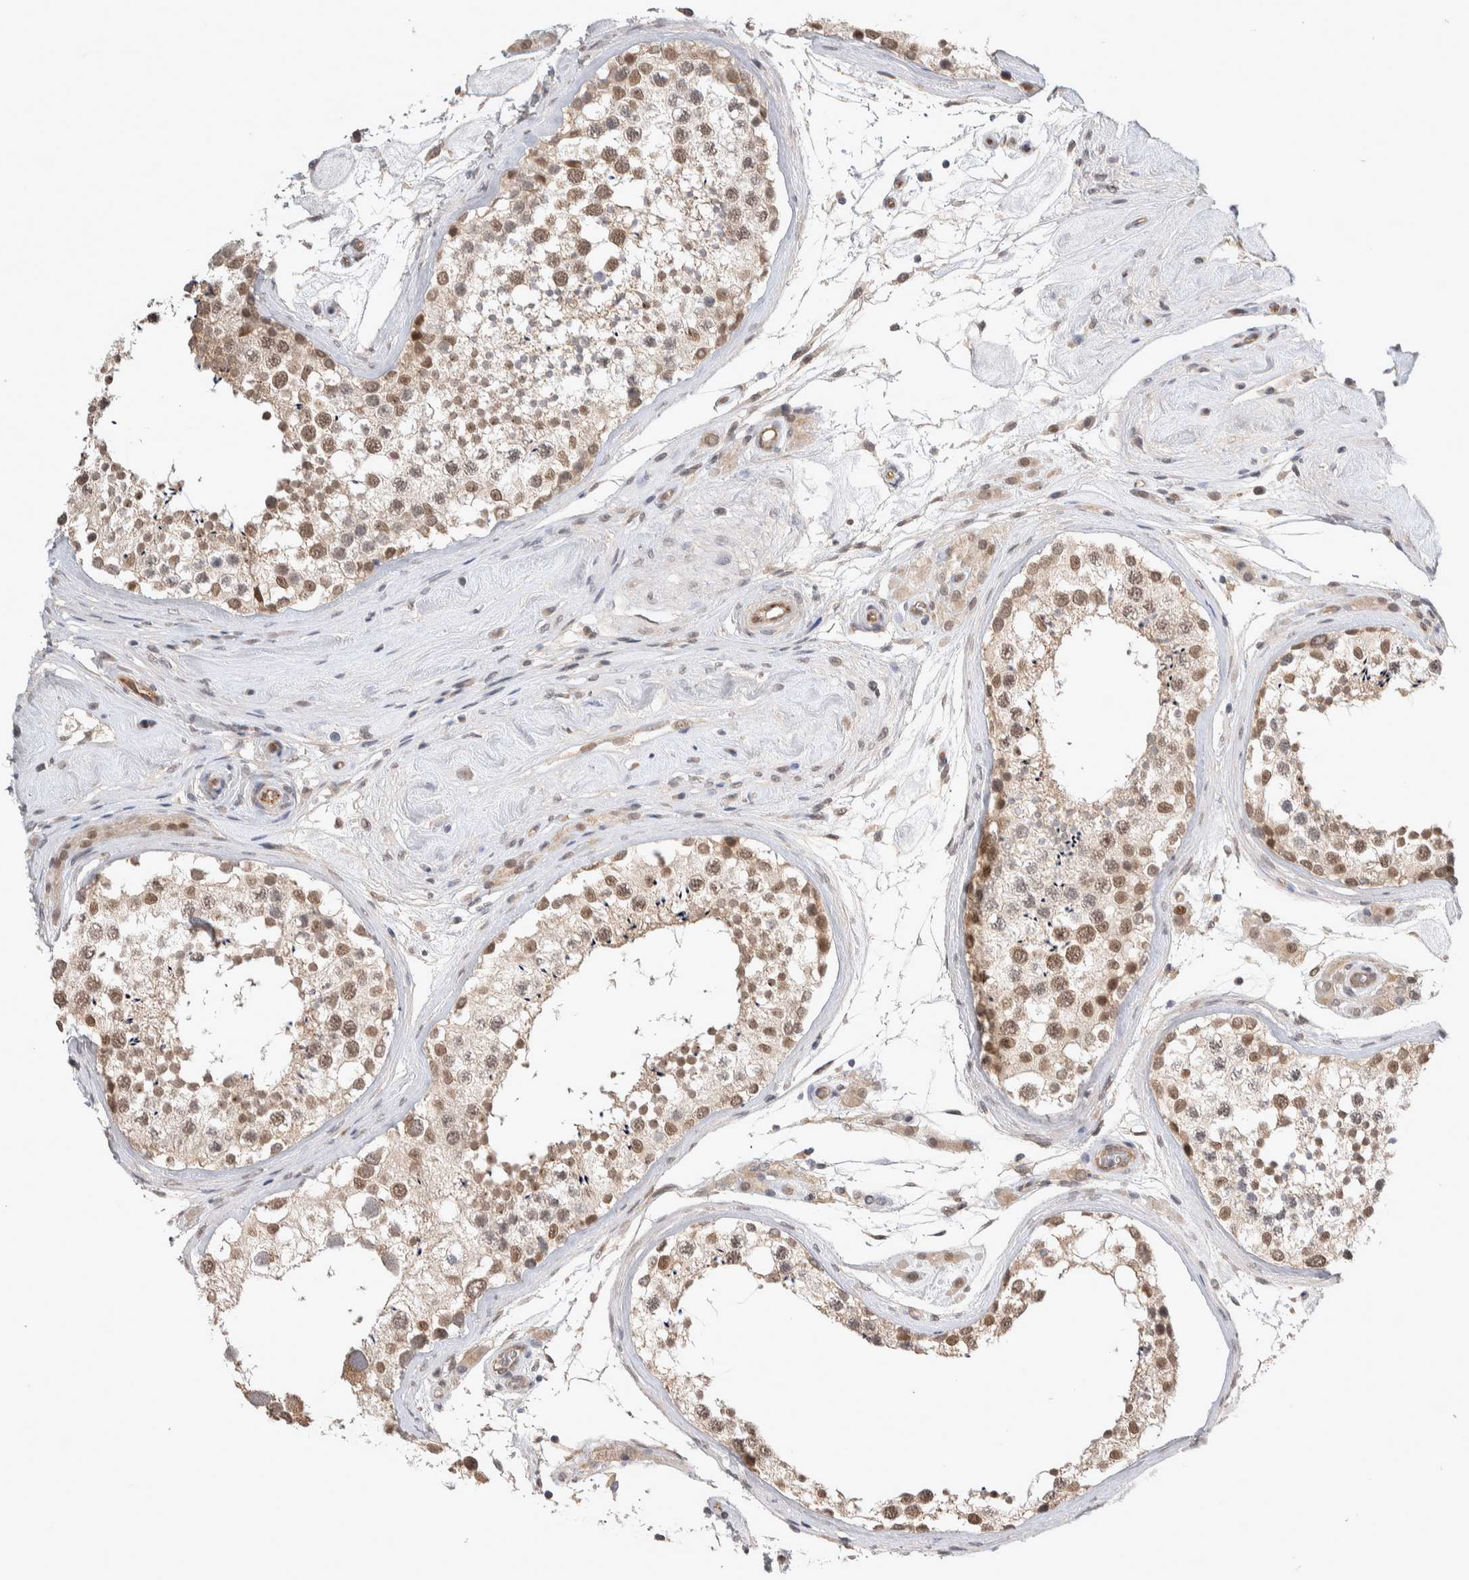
{"staining": {"intensity": "moderate", "quantity": ">75%", "location": "nuclear"}, "tissue": "testis", "cell_type": "Cells in seminiferous ducts", "image_type": "normal", "snomed": [{"axis": "morphology", "description": "Normal tissue, NOS"}, {"axis": "topography", "description": "Testis"}], "caption": "Testis stained for a protein (brown) demonstrates moderate nuclear positive staining in about >75% of cells in seminiferous ducts.", "gene": "ZNF704", "patient": {"sex": "male", "age": 46}}